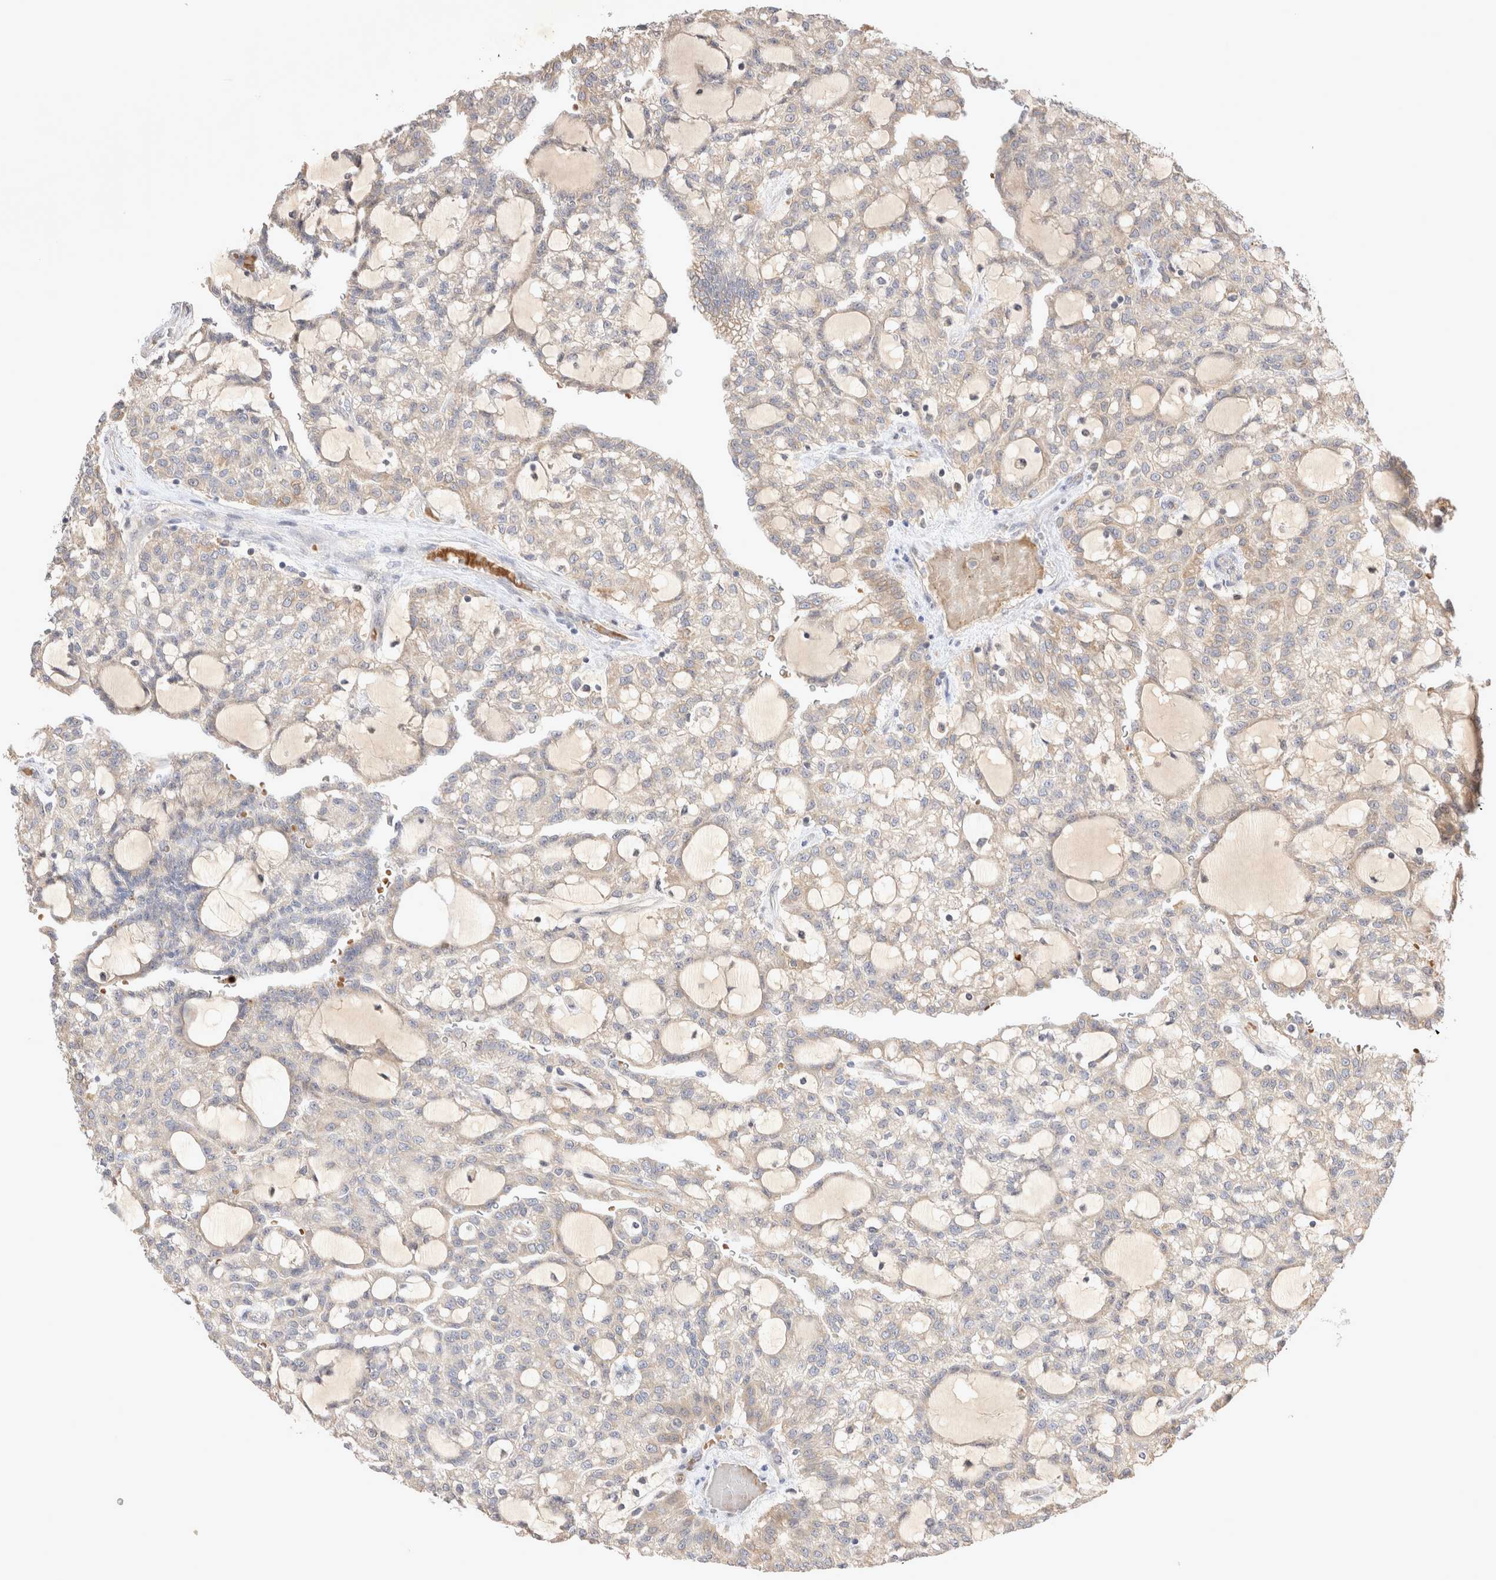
{"staining": {"intensity": "weak", "quantity": "<25%", "location": "cytoplasmic/membranous"}, "tissue": "renal cancer", "cell_type": "Tumor cells", "image_type": "cancer", "snomed": [{"axis": "morphology", "description": "Adenocarcinoma, NOS"}, {"axis": "topography", "description": "Kidney"}], "caption": "Renal cancer (adenocarcinoma) was stained to show a protein in brown. There is no significant positivity in tumor cells. (DAB IHC, high magnification).", "gene": "NMU", "patient": {"sex": "male", "age": 63}}